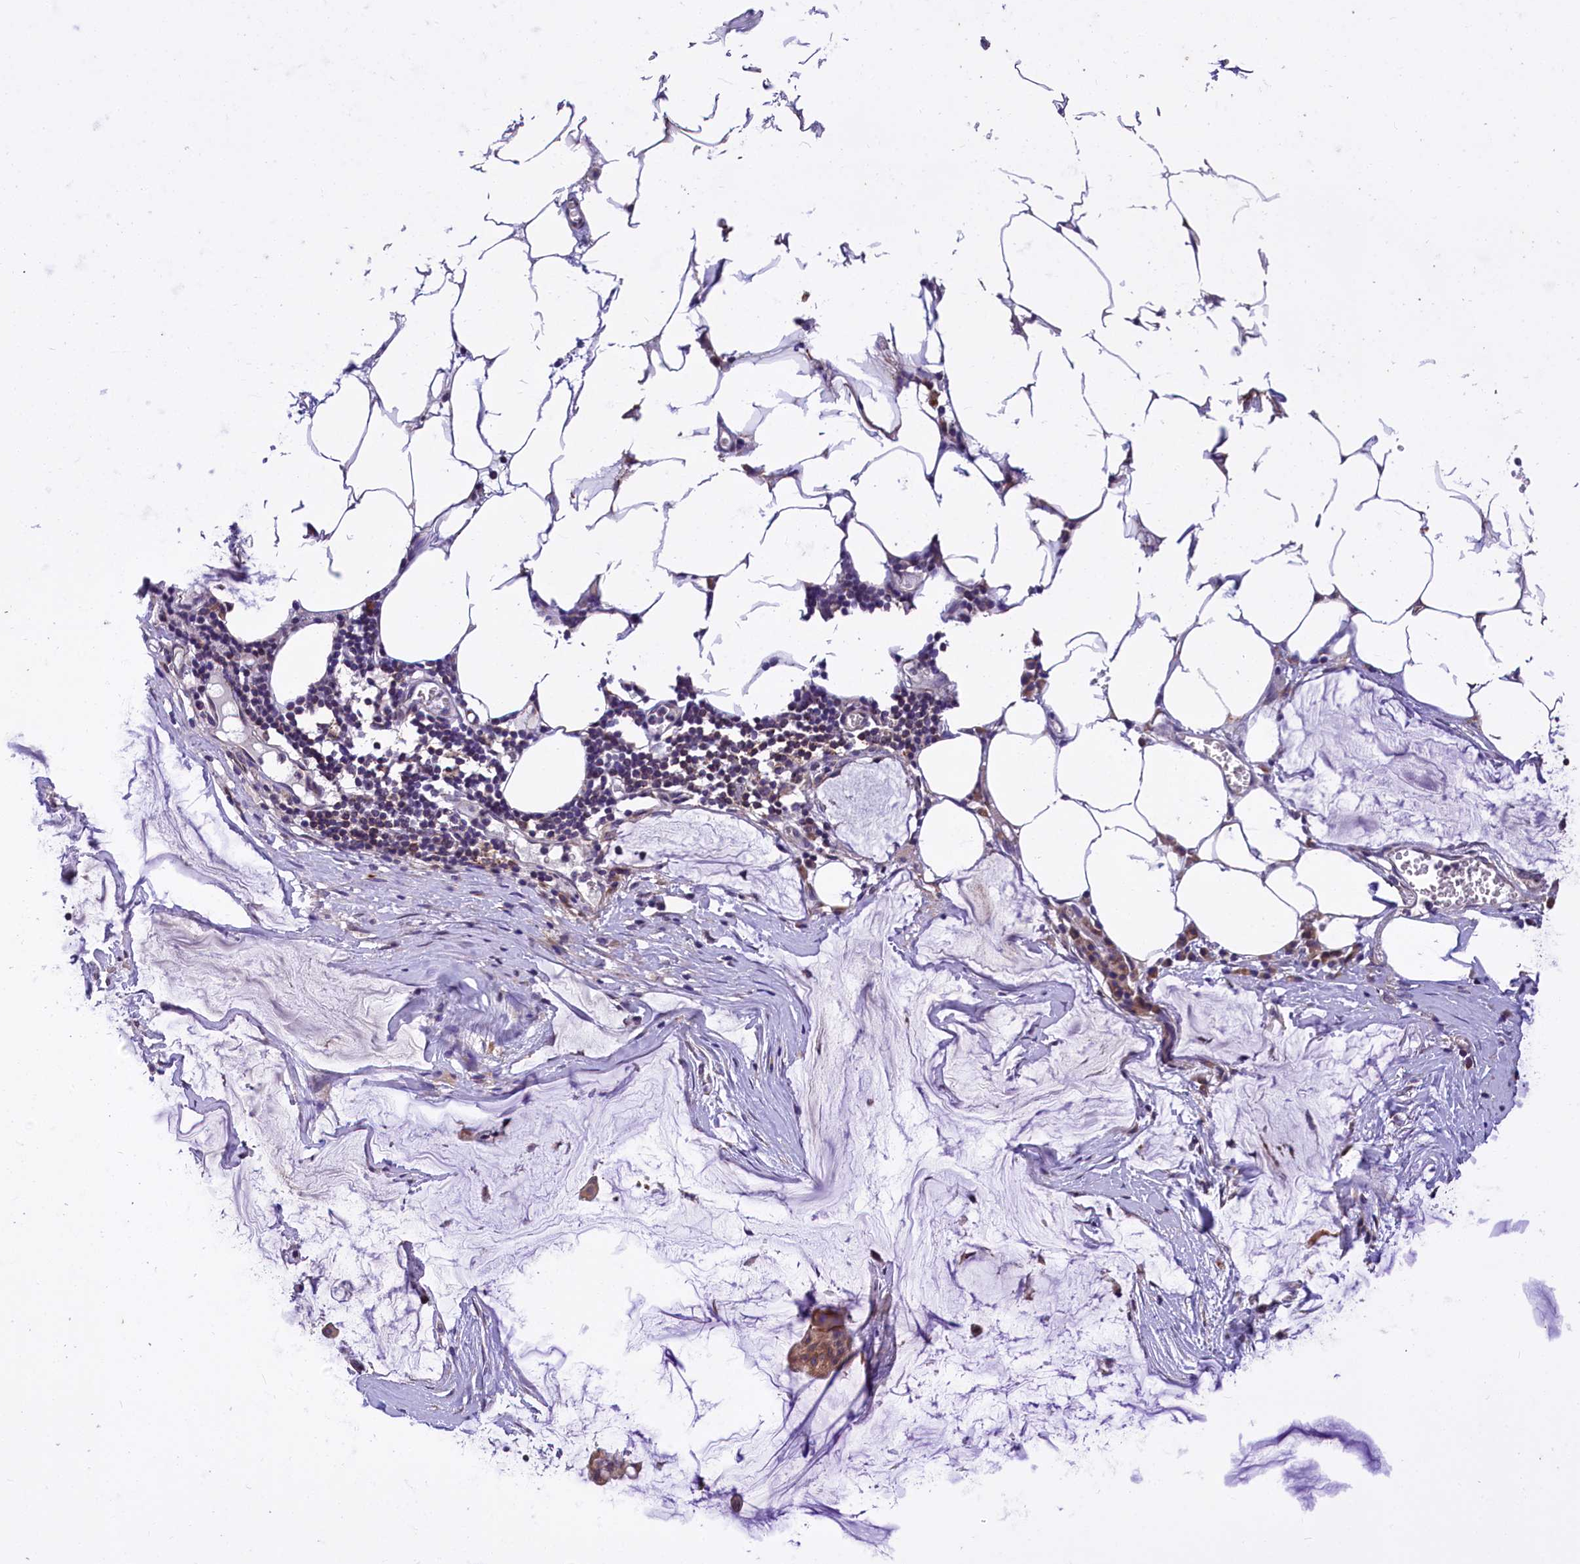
{"staining": {"intensity": "strong", "quantity": ">75%", "location": "cytoplasmic/membranous"}, "tissue": "ovarian cancer", "cell_type": "Tumor cells", "image_type": "cancer", "snomed": [{"axis": "morphology", "description": "Cystadenocarcinoma, mucinous, NOS"}, {"axis": "topography", "description": "Ovary"}], "caption": "DAB (3,3'-diaminobenzidine) immunohistochemical staining of mucinous cystadenocarcinoma (ovarian) displays strong cytoplasmic/membranous protein expression in approximately >75% of tumor cells.", "gene": "SUPV3L1", "patient": {"sex": "female", "age": 73}}